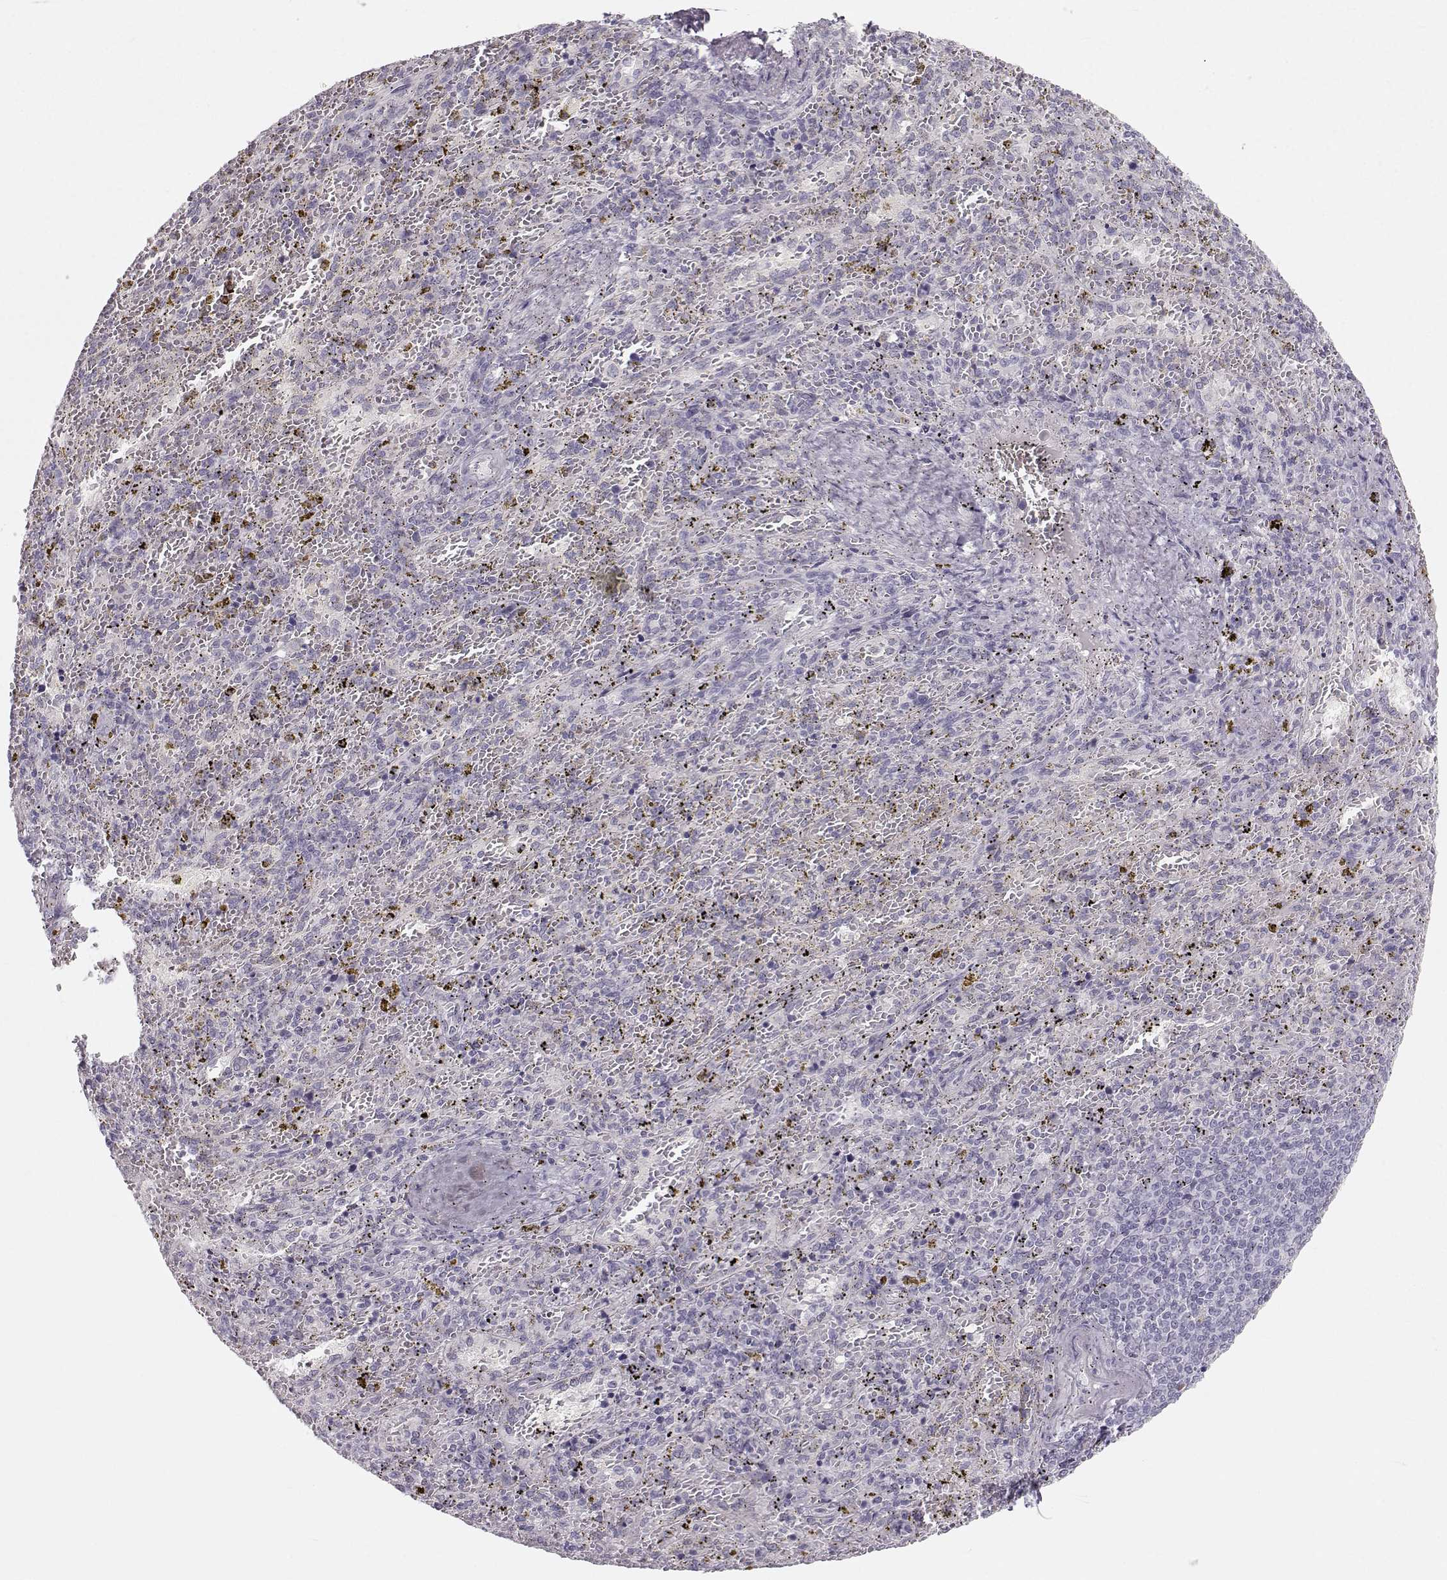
{"staining": {"intensity": "negative", "quantity": "none", "location": "none"}, "tissue": "spleen", "cell_type": "Cells in red pulp", "image_type": "normal", "snomed": [{"axis": "morphology", "description": "Normal tissue, NOS"}, {"axis": "topography", "description": "Spleen"}], "caption": "Immunohistochemistry histopathology image of benign spleen: human spleen stained with DAB (3,3'-diaminobenzidine) exhibits no significant protein positivity in cells in red pulp. Brightfield microscopy of IHC stained with DAB (3,3'-diaminobenzidine) (brown) and hematoxylin (blue), captured at high magnification.", "gene": "OIP5", "patient": {"sex": "female", "age": 50}}